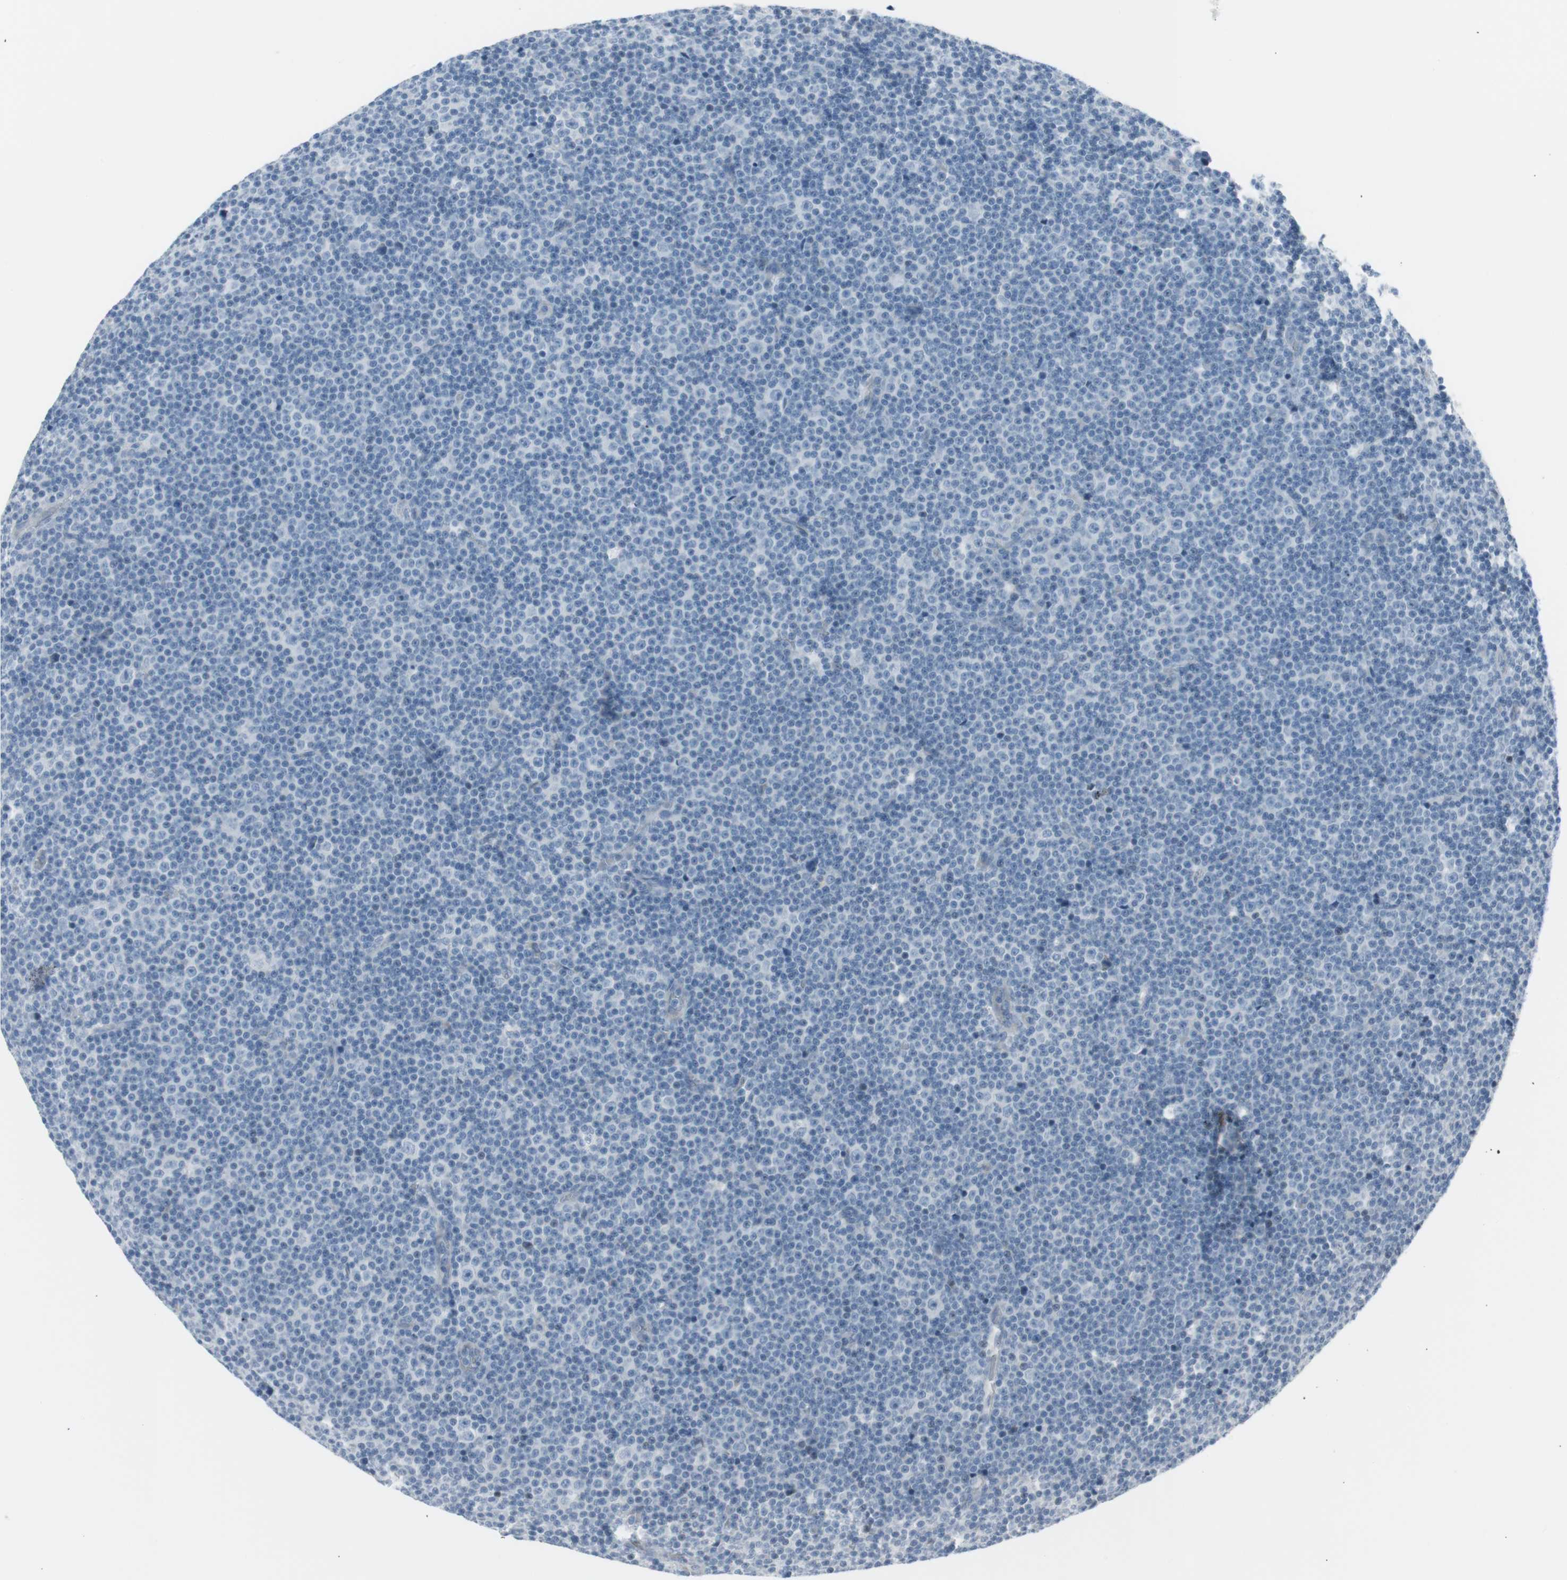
{"staining": {"intensity": "negative", "quantity": "none", "location": "none"}, "tissue": "lymphoma", "cell_type": "Tumor cells", "image_type": "cancer", "snomed": [{"axis": "morphology", "description": "Malignant lymphoma, non-Hodgkin's type, Low grade"}, {"axis": "topography", "description": "Lymph node"}], "caption": "High magnification brightfield microscopy of lymphoma stained with DAB (brown) and counterstained with hematoxylin (blue): tumor cells show no significant staining. Brightfield microscopy of immunohistochemistry (IHC) stained with DAB (brown) and hematoxylin (blue), captured at high magnification.", "gene": "AGR2", "patient": {"sex": "female", "age": 67}}